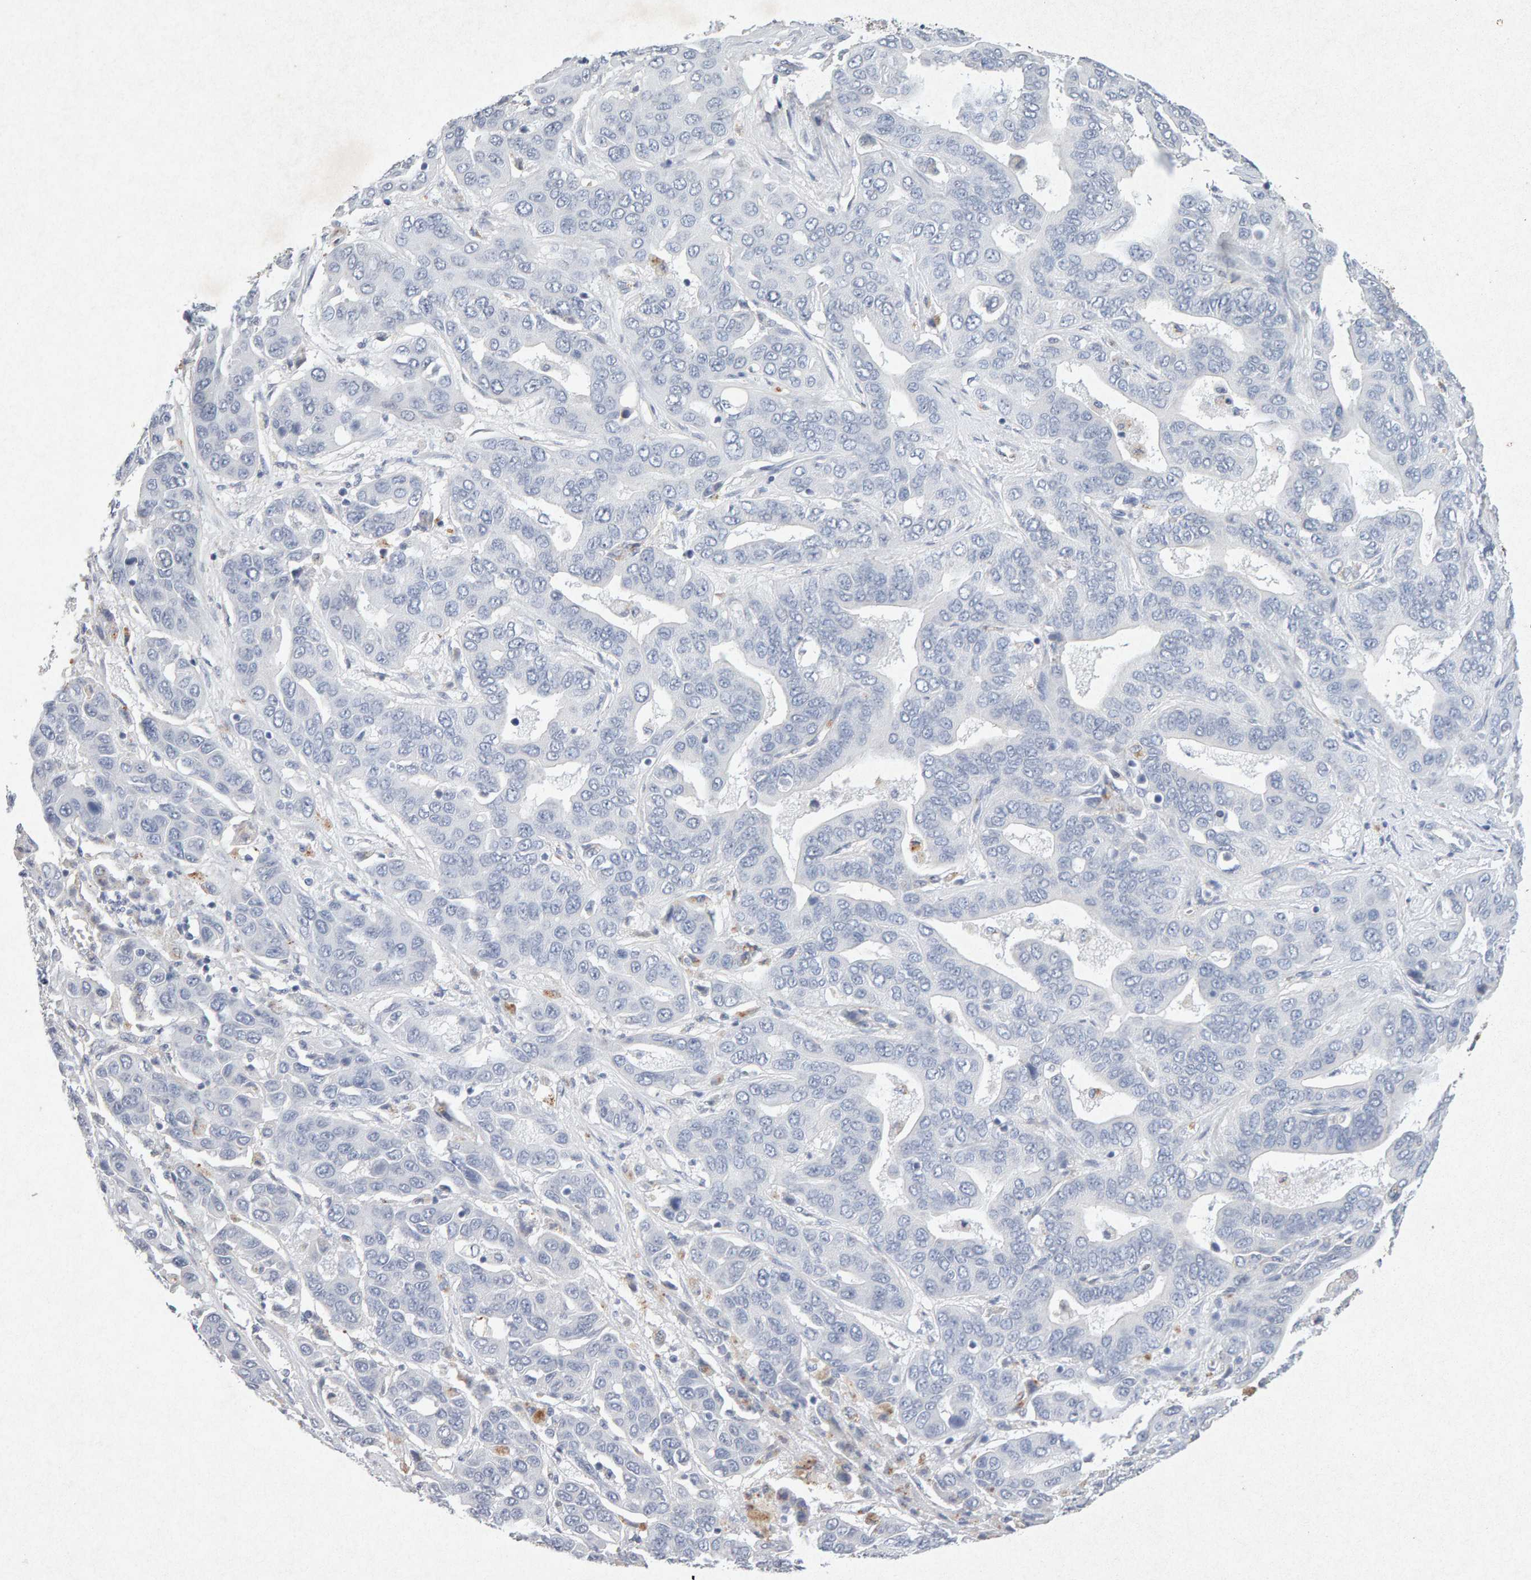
{"staining": {"intensity": "negative", "quantity": "none", "location": "none"}, "tissue": "liver cancer", "cell_type": "Tumor cells", "image_type": "cancer", "snomed": [{"axis": "morphology", "description": "Cholangiocarcinoma"}, {"axis": "topography", "description": "Liver"}], "caption": "Immunohistochemical staining of cholangiocarcinoma (liver) demonstrates no significant positivity in tumor cells.", "gene": "PTPRM", "patient": {"sex": "female", "age": 52}}